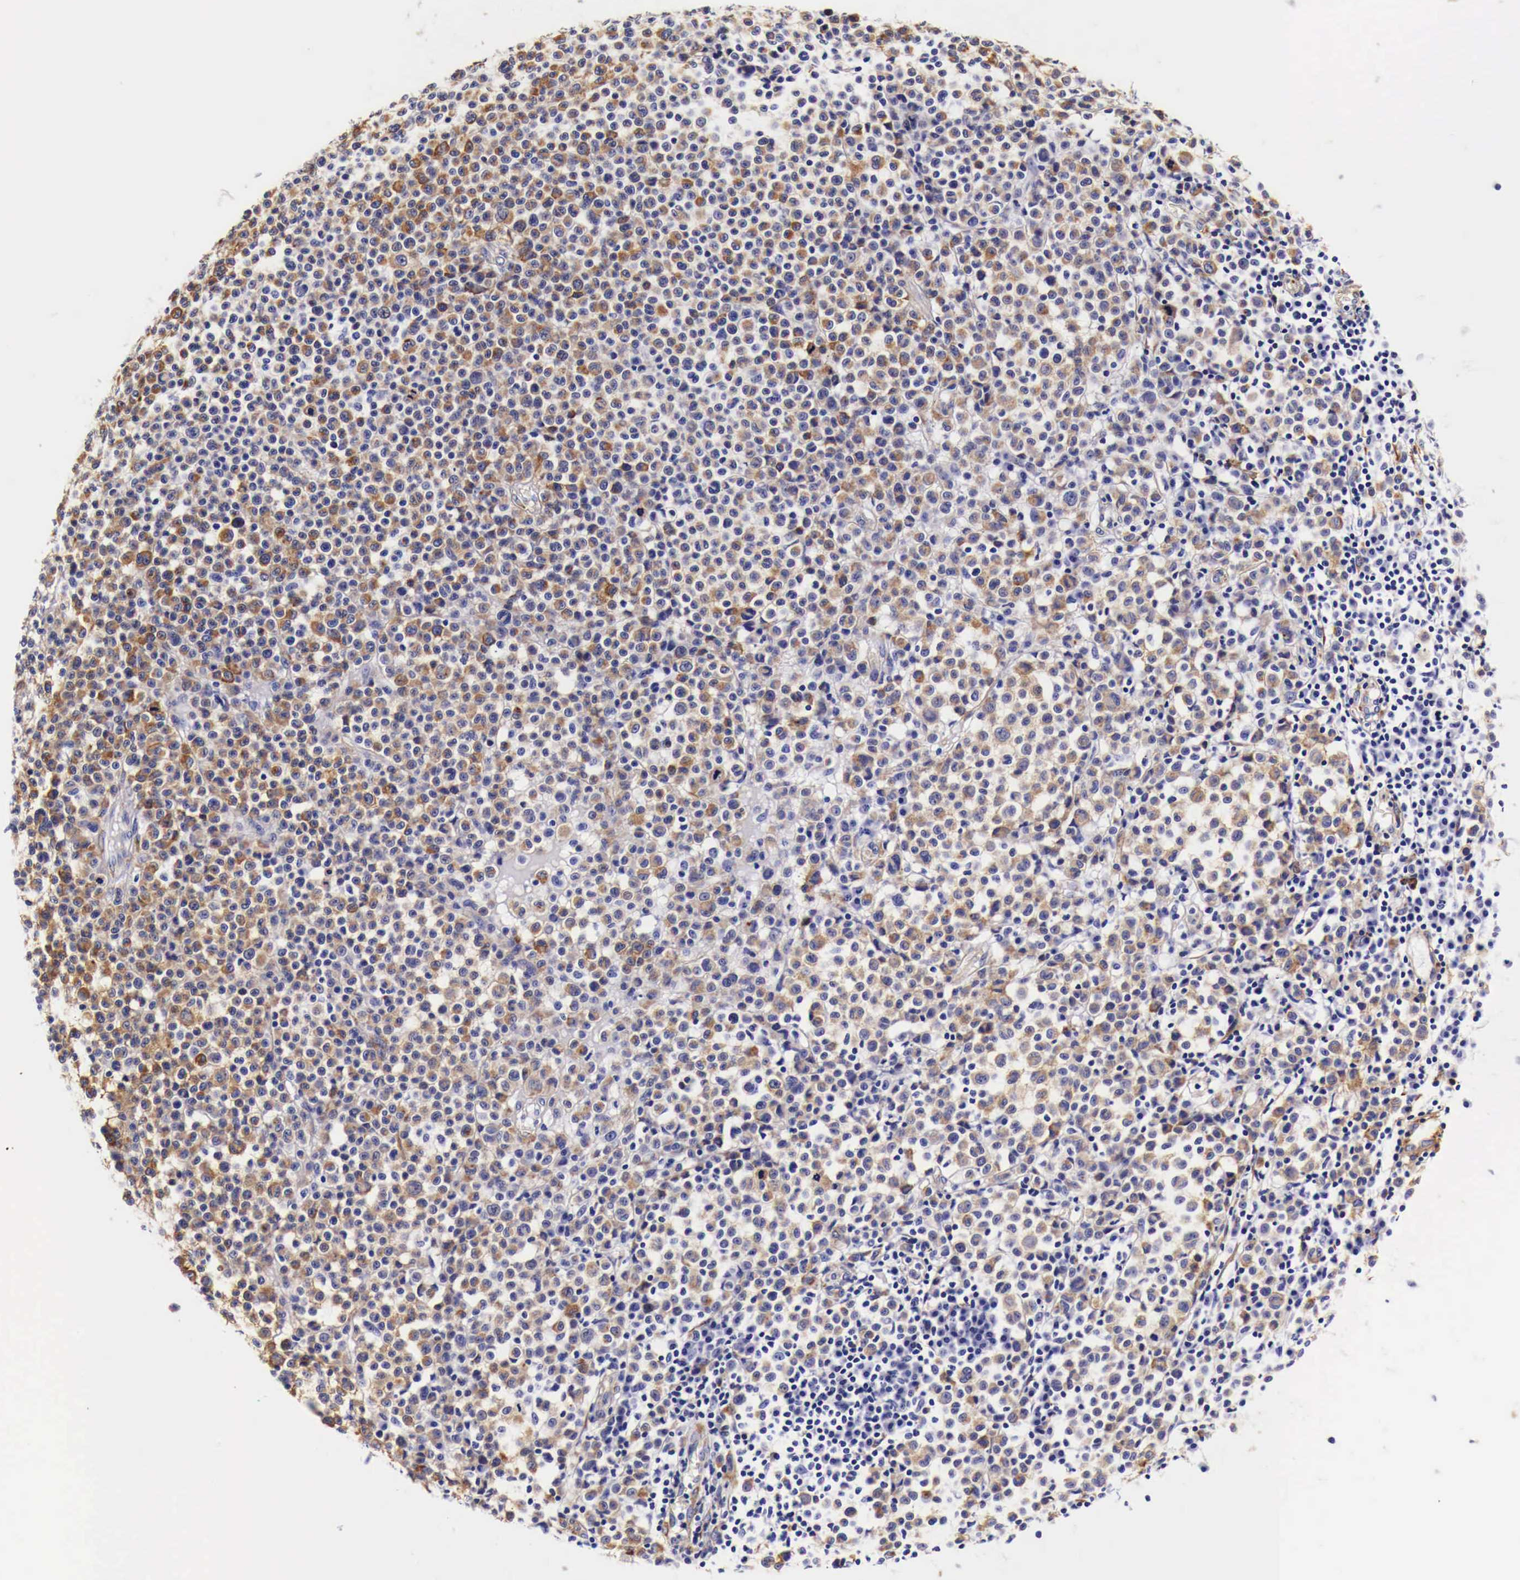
{"staining": {"intensity": "strong", "quantity": "25%-75%", "location": "cytoplasmic/membranous"}, "tissue": "melanoma", "cell_type": "Tumor cells", "image_type": "cancer", "snomed": [{"axis": "morphology", "description": "Malignant melanoma, Metastatic site"}, {"axis": "topography", "description": "Skin"}], "caption": "This is a histology image of immunohistochemistry staining of malignant melanoma (metastatic site), which shows strong positivity in the cytoplasmic/membranous of tumor cells.", "gene": "LAMB2", "patient": {"sex": "male", "age": 32}}